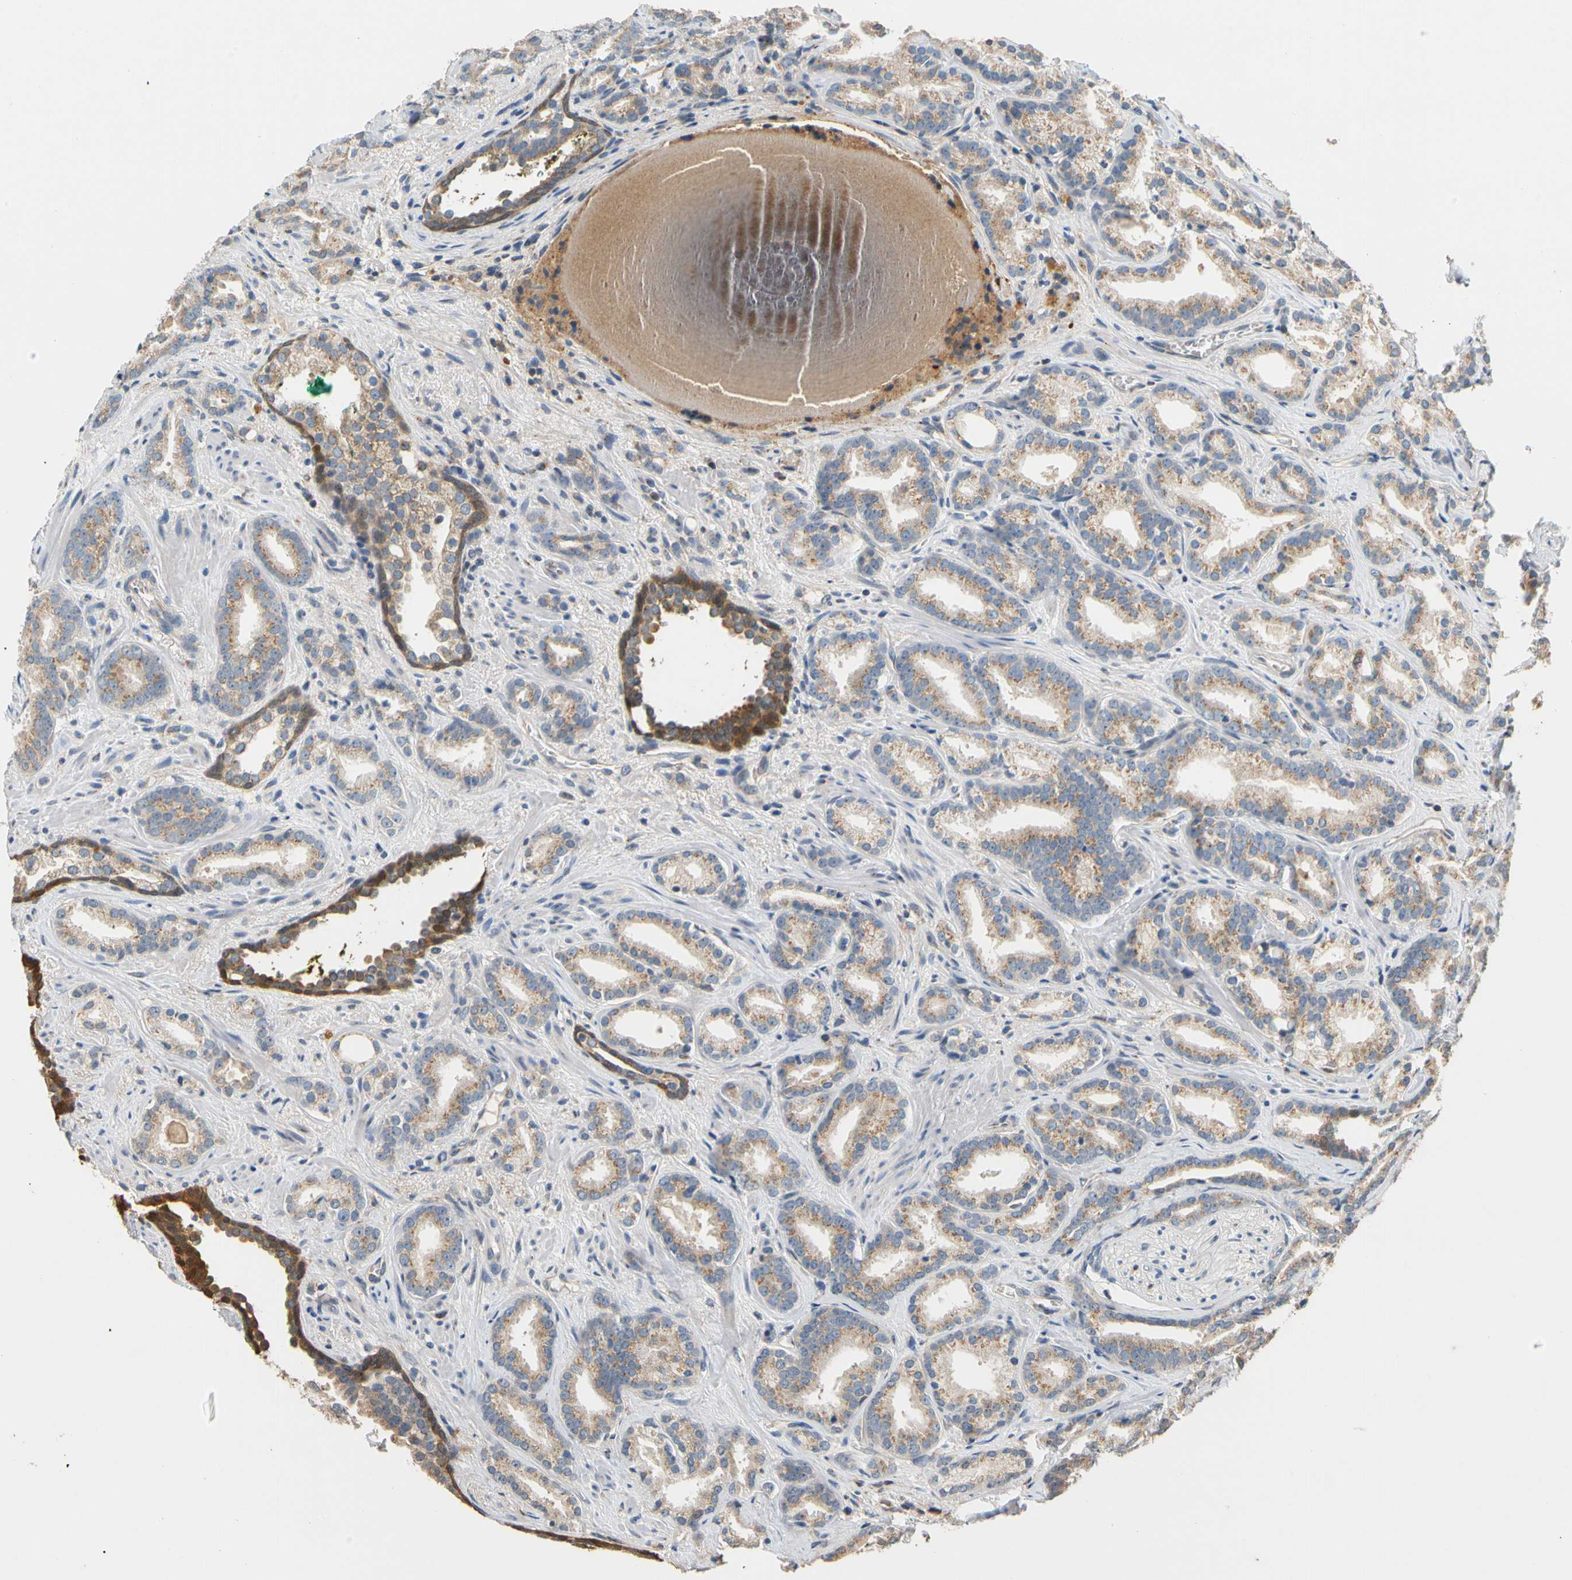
{"staining": {"intensity": "weak", "quantity": ">75%", "location": "cytoplasmic/membranous"}, "tissue": "prostate cancer", "cell_type": "Tumor cells", "image_type": "cancer", "snomed": [{"axis": "morphology", "description": "Adenocarcinoma, Low grade"}, {"axis": "topography", "description": "Prostate"}], "caption": "Prostate cancer stained with immunohistochemistry (IHC) displays weak cytoplasmic/membranous expression in about >75% of tumor cells. The staining is performed using DAB brown chromogen to label protein expression. The nuclei are counter-stained blue using hematoxylin.", "gene": "GPSM2", "patient": {"sex": "male", "age": 63}}